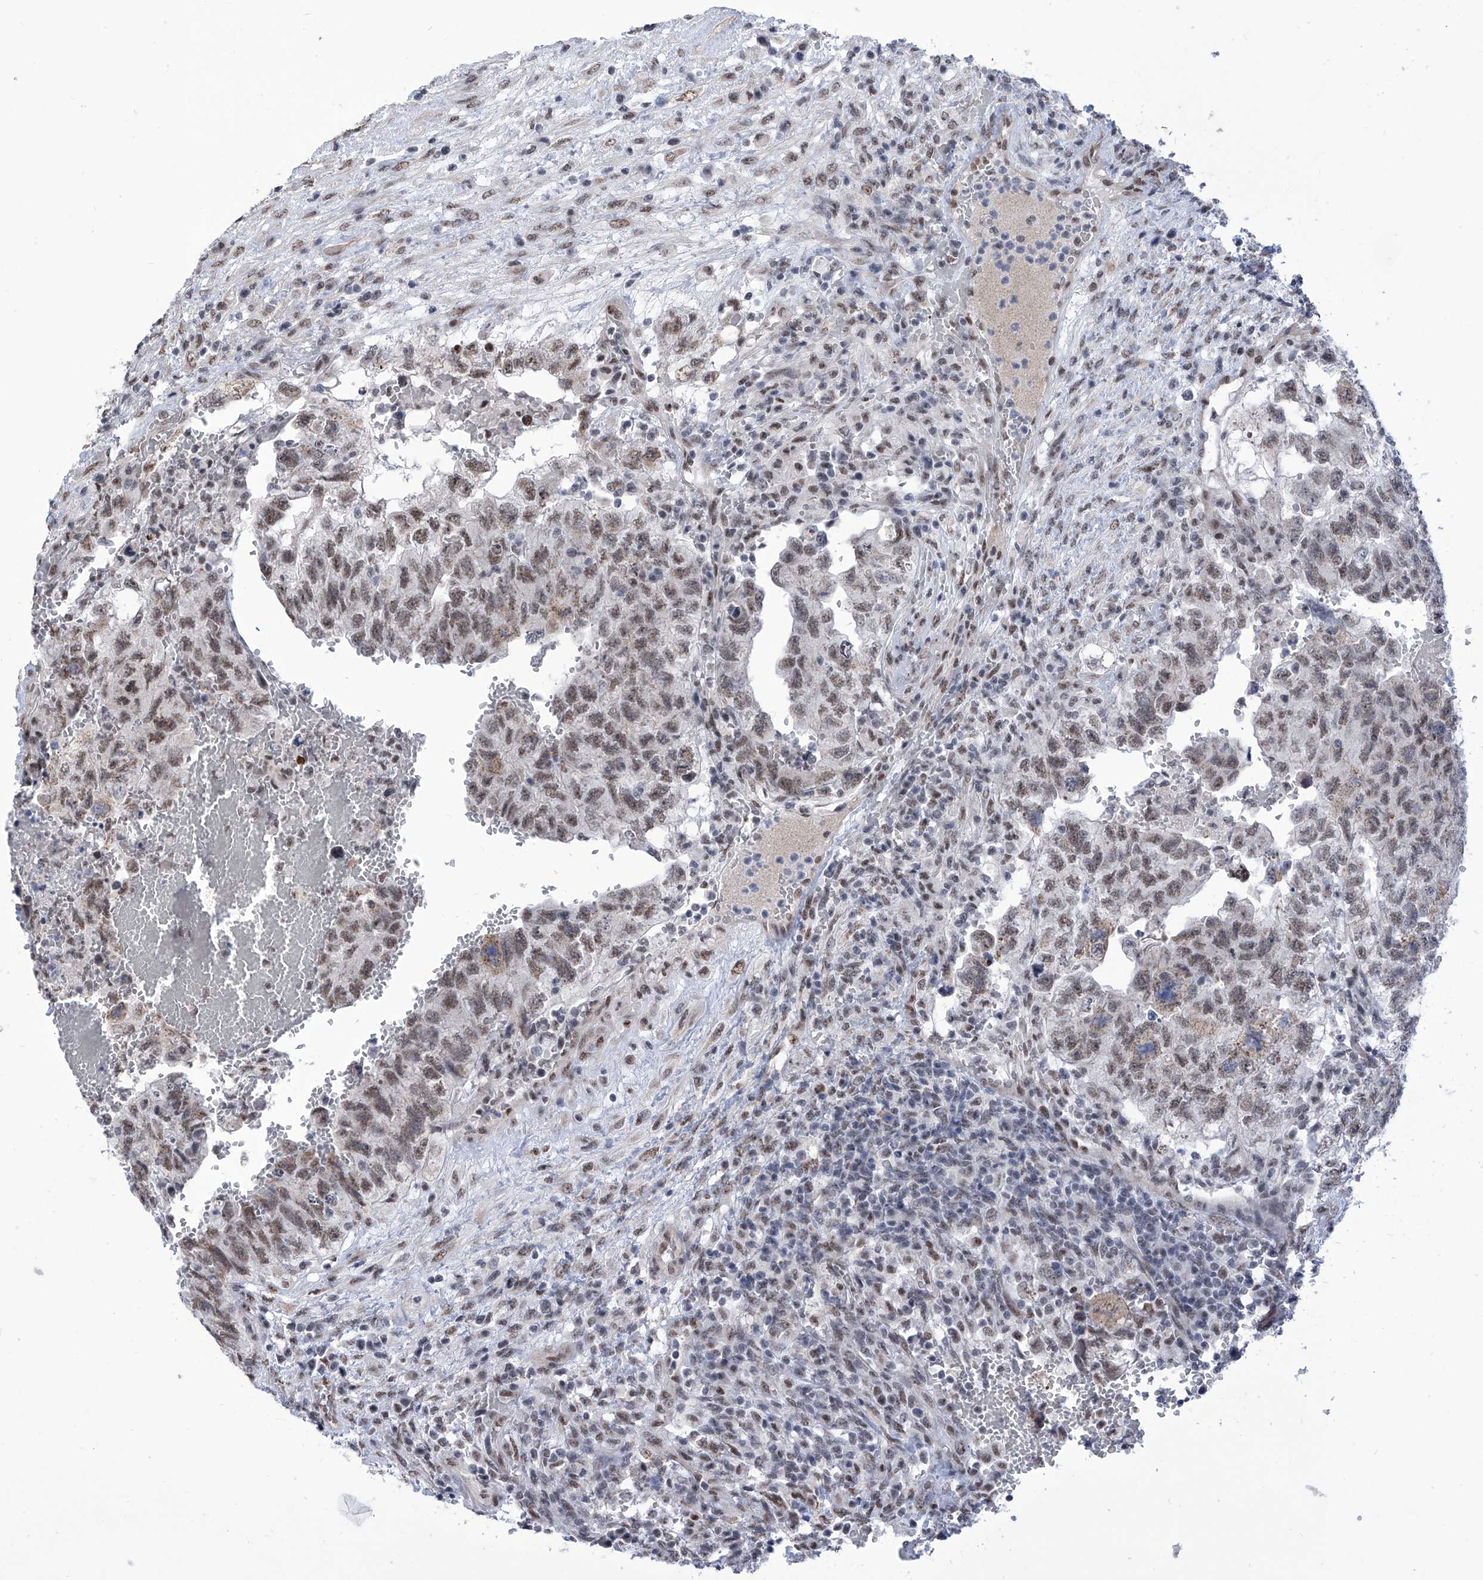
{"staining": {"intensity": "moderate", "quantity": ">75%", "location": "nuclear"}, "tissue": "testis cancer", "cell_type": "Tumor cells", "image_type": "cancer", "snomed": [{"axis": "morphology", "description": "Carcinoma, Embryonal, NOS"}, {"axis": "topography", "description": "Testis"}], "caption": "An immunohistochemistry (IHC) photomicrograph of tumor tissue is shown. Protein staining in brown labels moderate nuclear positivity in testis cancer within tumor cells.", "gene": "SART1", "patient": {"sex": "male", "age": 36}}